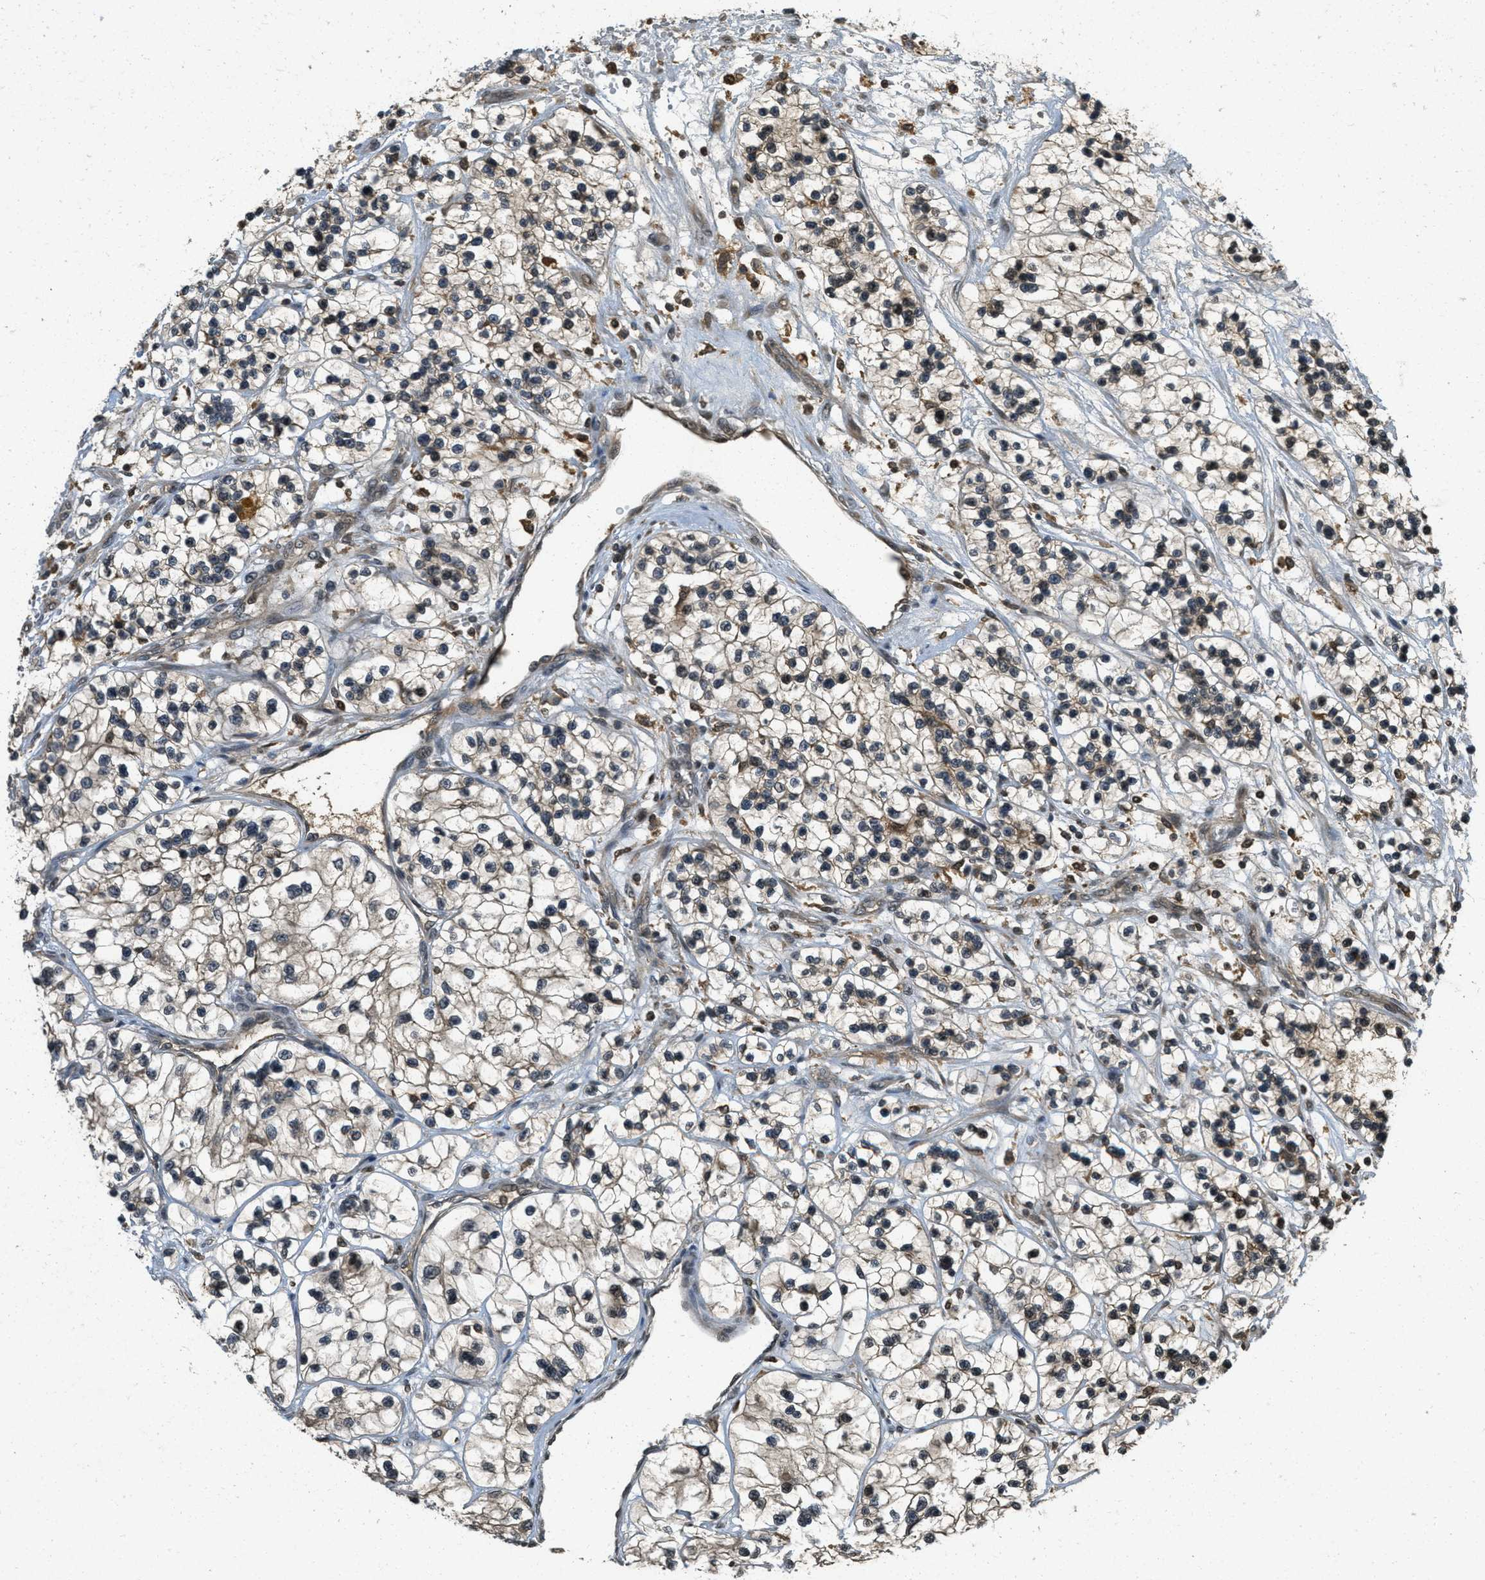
{"staining": {"intensity": "moderate", "quantity": "25%-75%", "location": "cytoplasmic/membranous,nuclear"}, "tissue": "renal cancer", "cell_type": "Tumor cells", "image_type": "cancer", "snomed": [{"axis": "morphology", "description": "Adenocarcinoma, NOS"}, {"axis": "topography", "description": "Kidney"}], "caption": "There is medium levels of moderate cytoplasmic/membranous and nuclear expression in tumor cells of renal cancer, as demonstrated by immunohistochemical staining (brown color).", "gene": "ATG7", "patient": {"sex": "female", "age": 57}}